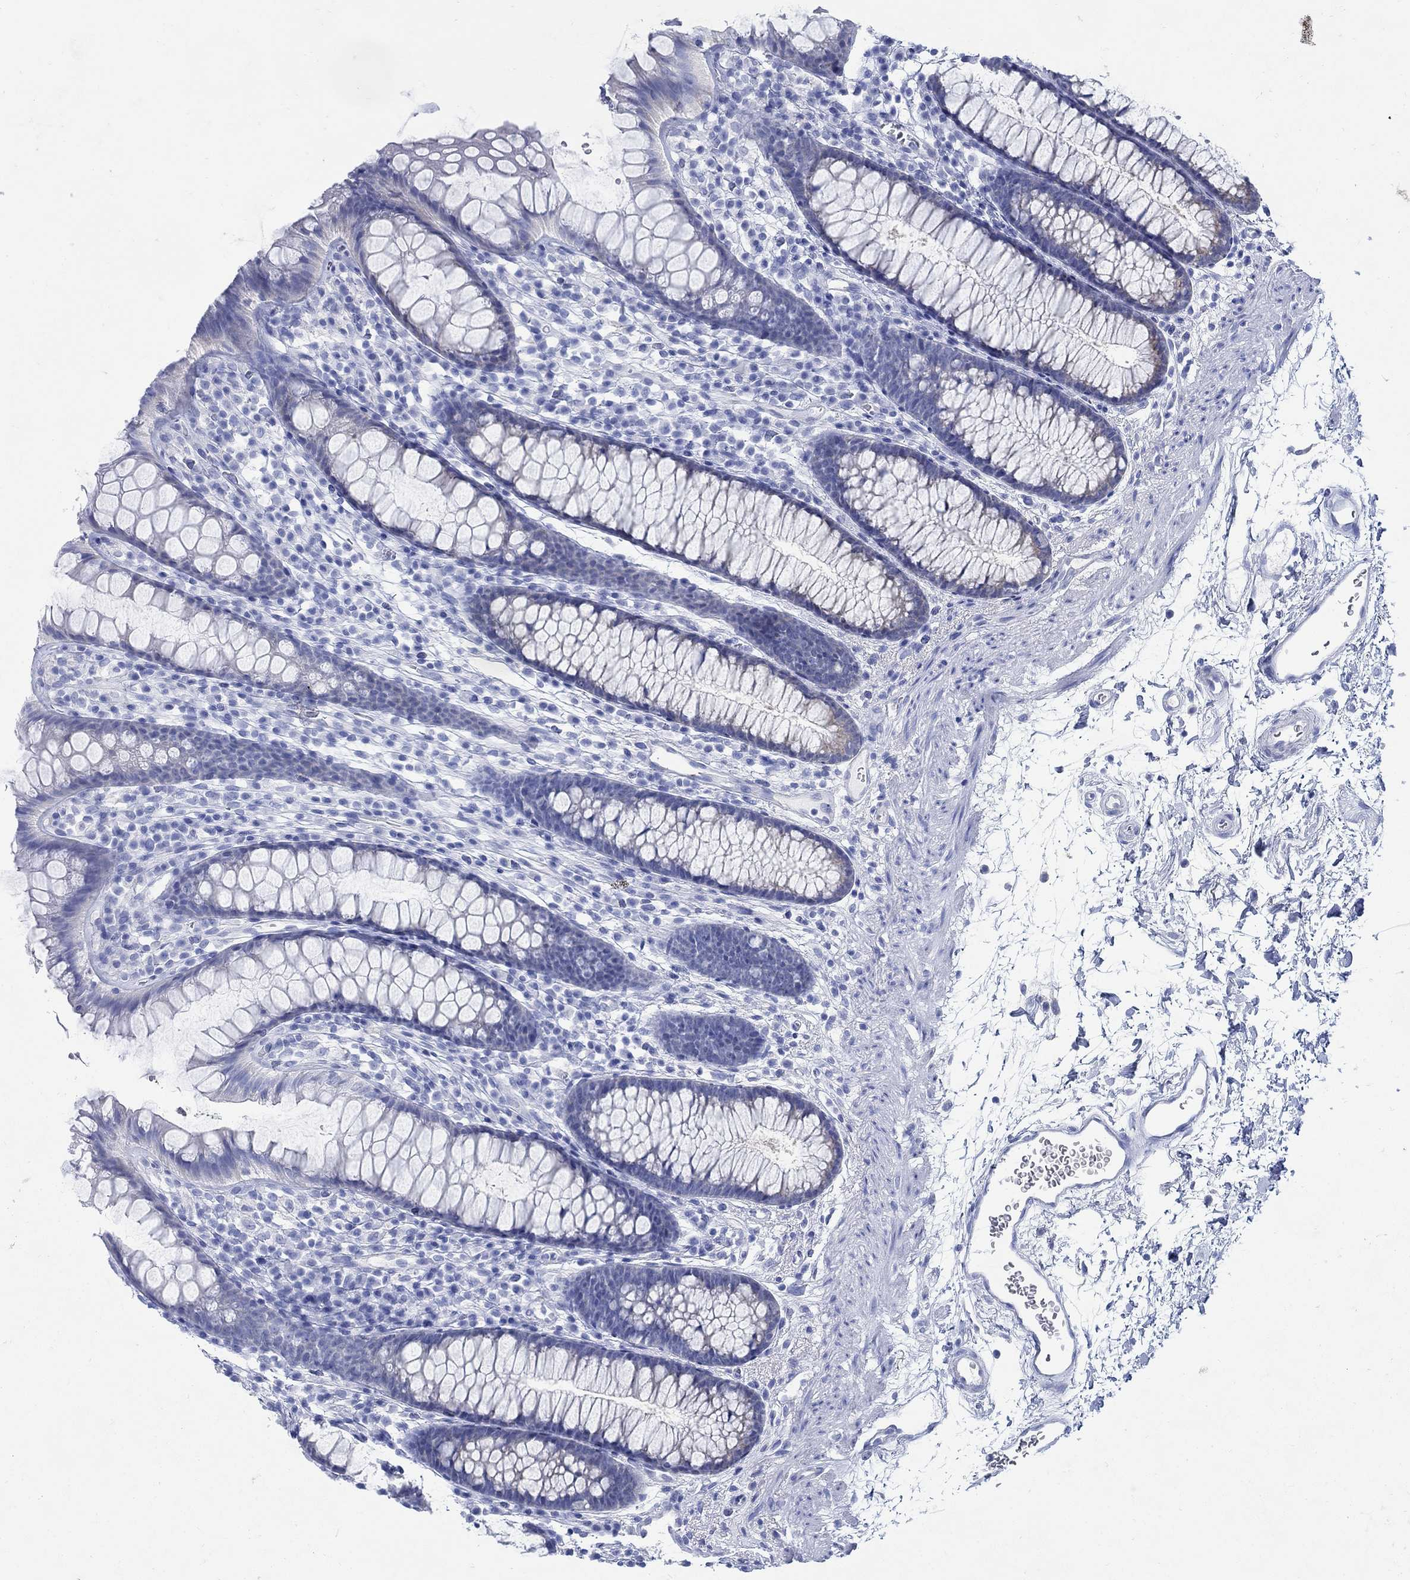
{"staining": {"intensity": "negative", "quantity": "none", "location": "none"}, "tissue": "colon", "cell_type": "Endothelial cells", "image_type": "normal", "snomed": [{"axis": "morphology", "description": "Normal tissue, NOS"}, {"axis": "topography", "description": "Colon"}], "caption": "The histopathology image exhibits no staining of endothelial cells in unremarkable colon.", "gene": "ZDHHC14", "patient": {"sex": "male", "age": 76}}